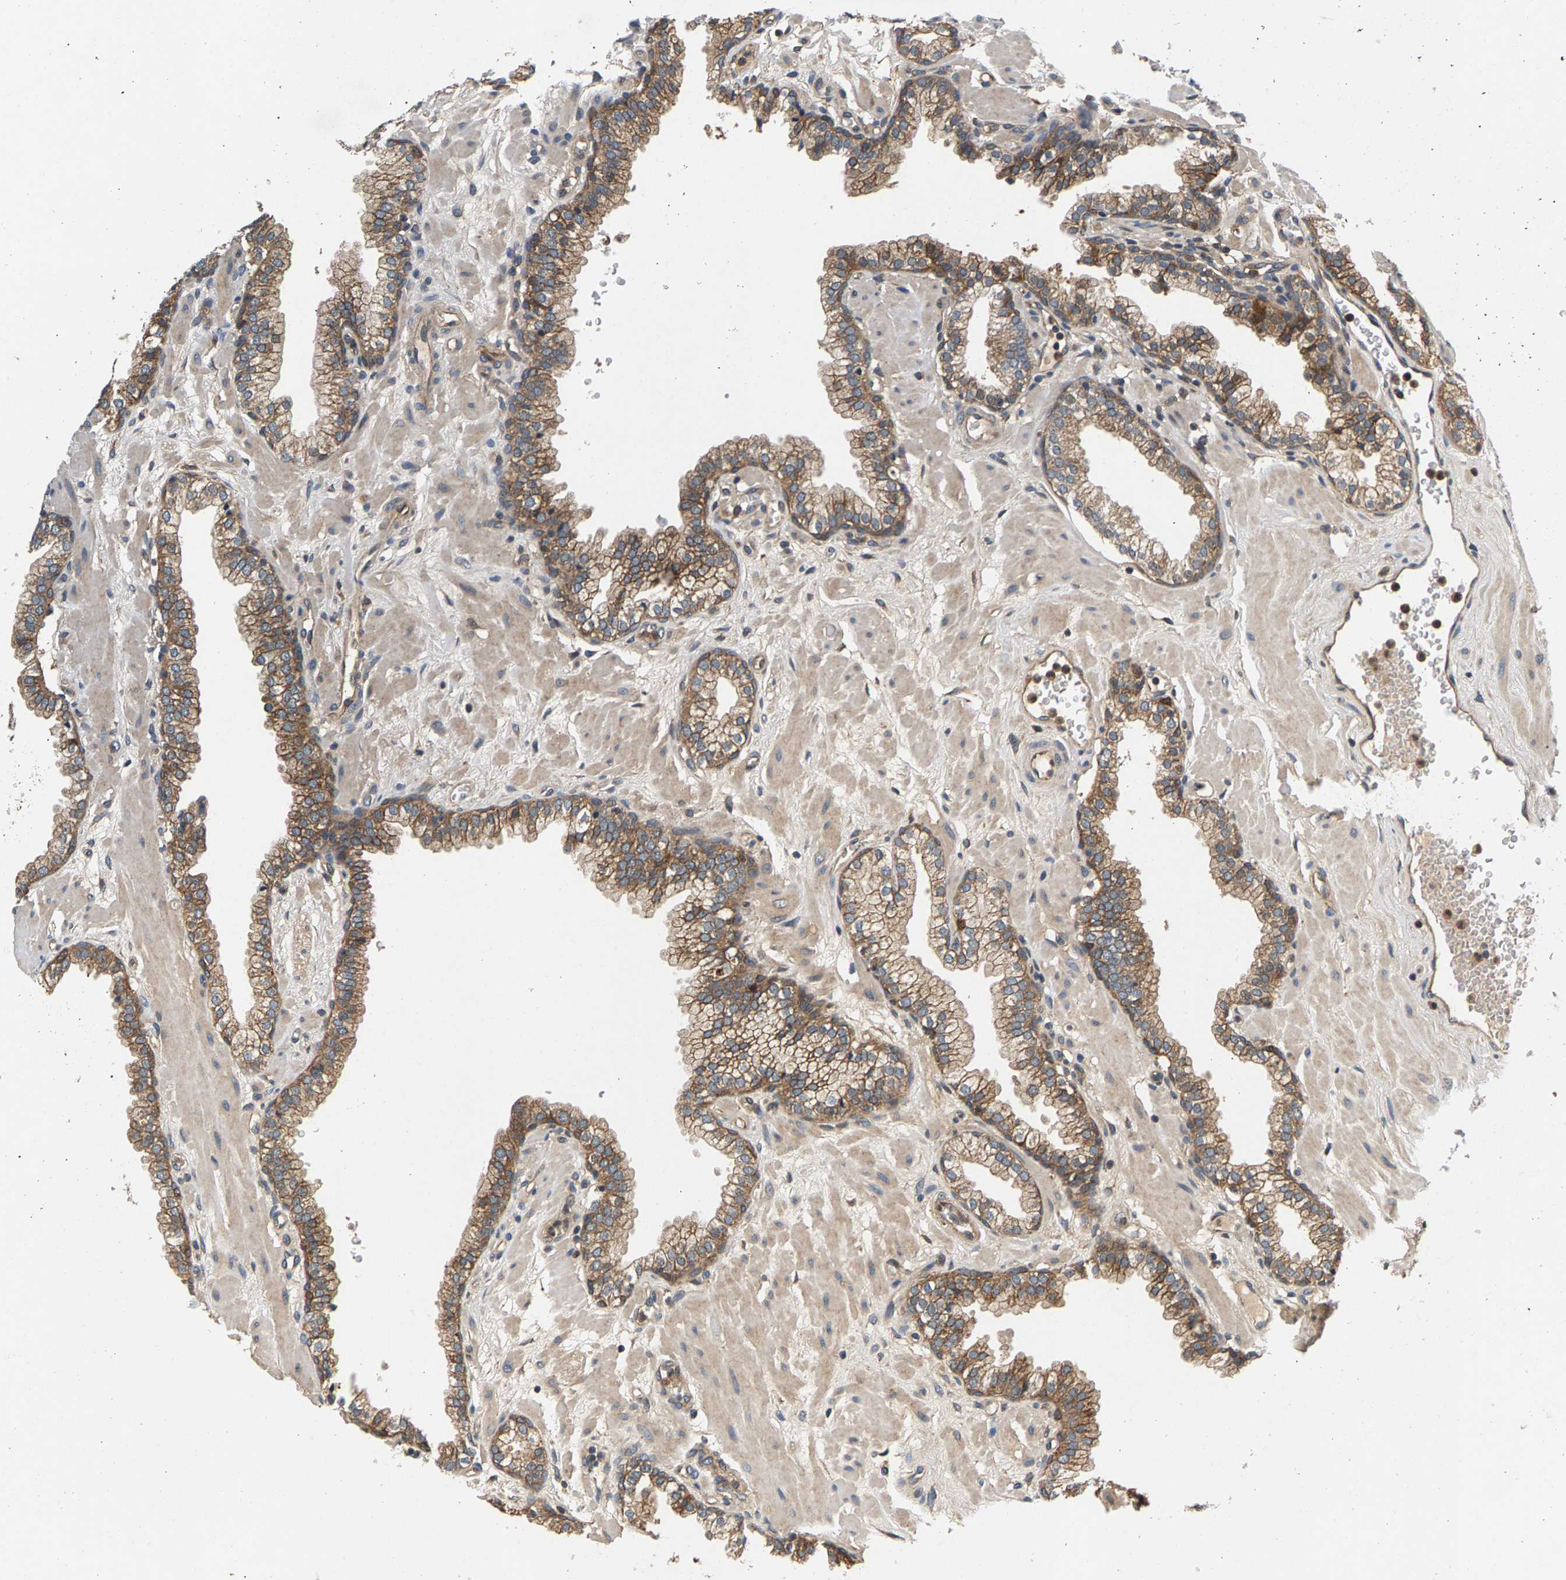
{"staining": {"intensity": "moderate", "quantity": ">75%", "location": "cytoplasmic/membranous"}, "tissue": "prostate", "cell_type": "Glandular cells", "image_type": "normal", "snomed": [{"axis": "morphology", "description": "Normal tissue, NOS"}, {"axis": "morphology", "description": "Urothelial carcinoma, Low grade"}, {"axis": "topography", "description": "Urinary bladder"}, {"axis": "topography", "description": "Prostate"}], "caption": "Immunohistochemistry (DAB) staining of benign prostate reveals moderate cytoplasmic/membranous protein staining in about >75% of glandular cells.", "gene": "FAM78A", "patient": {"sex": "male", "age": 60}}